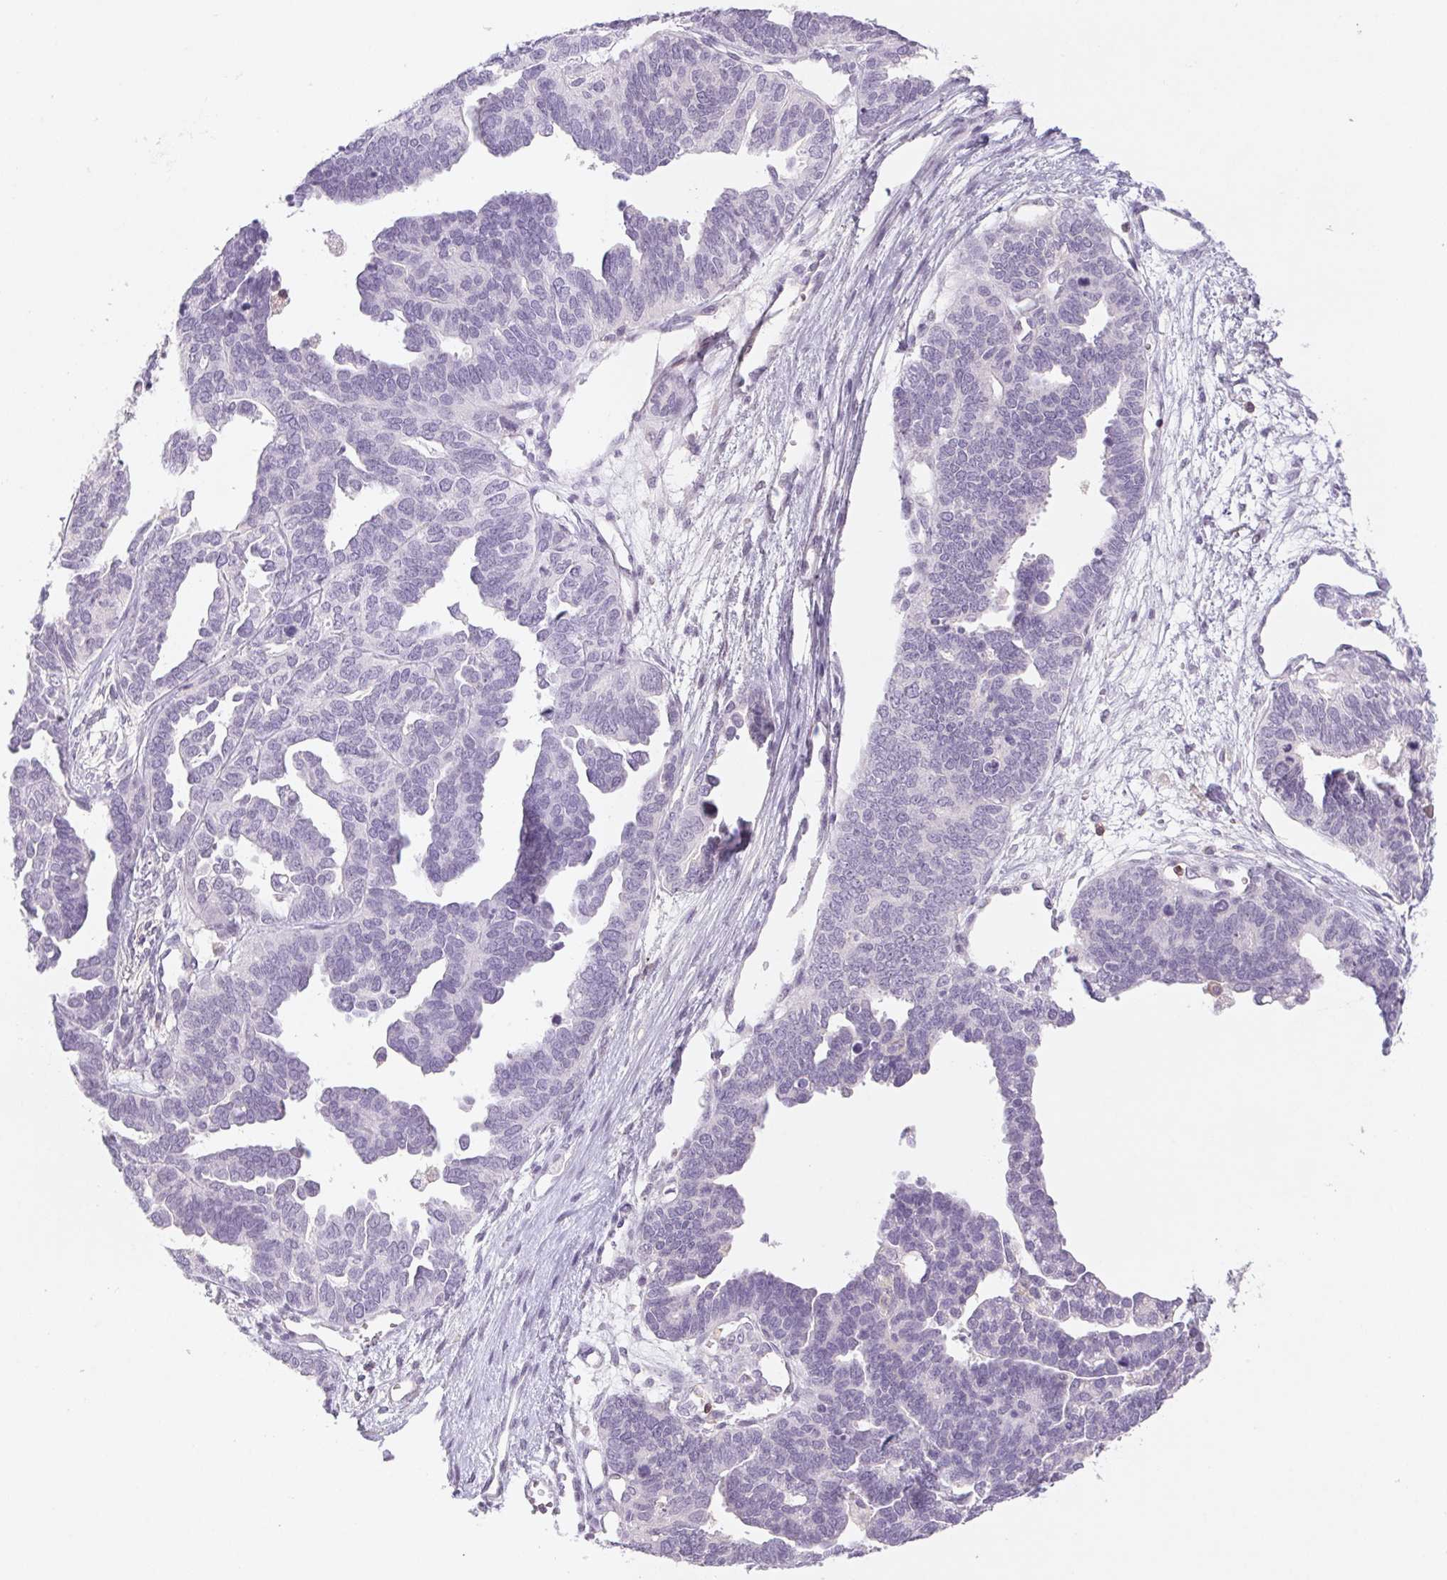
{"staining": {"intensity": "negative", "quantity": "none", "location": "none"}, "tissue": "ovarian cancer", "cell_type": "Tumor cells", "image_type": "cancer", "snomed": [{"axis": "morphology", "description": "Cystadenocarcinoma, serous, NOS"}, {"axis": "topography", "description": "Ovary"}], "caption": "A high-resolution micrograph shows immunohistochemistry (IHC) staining of ovarian serous cystadenocarcinoma, which shows no significant staining in tumor cells.", "gene": "KIF26A", "patient": {"sex": "female", "age": 51}}